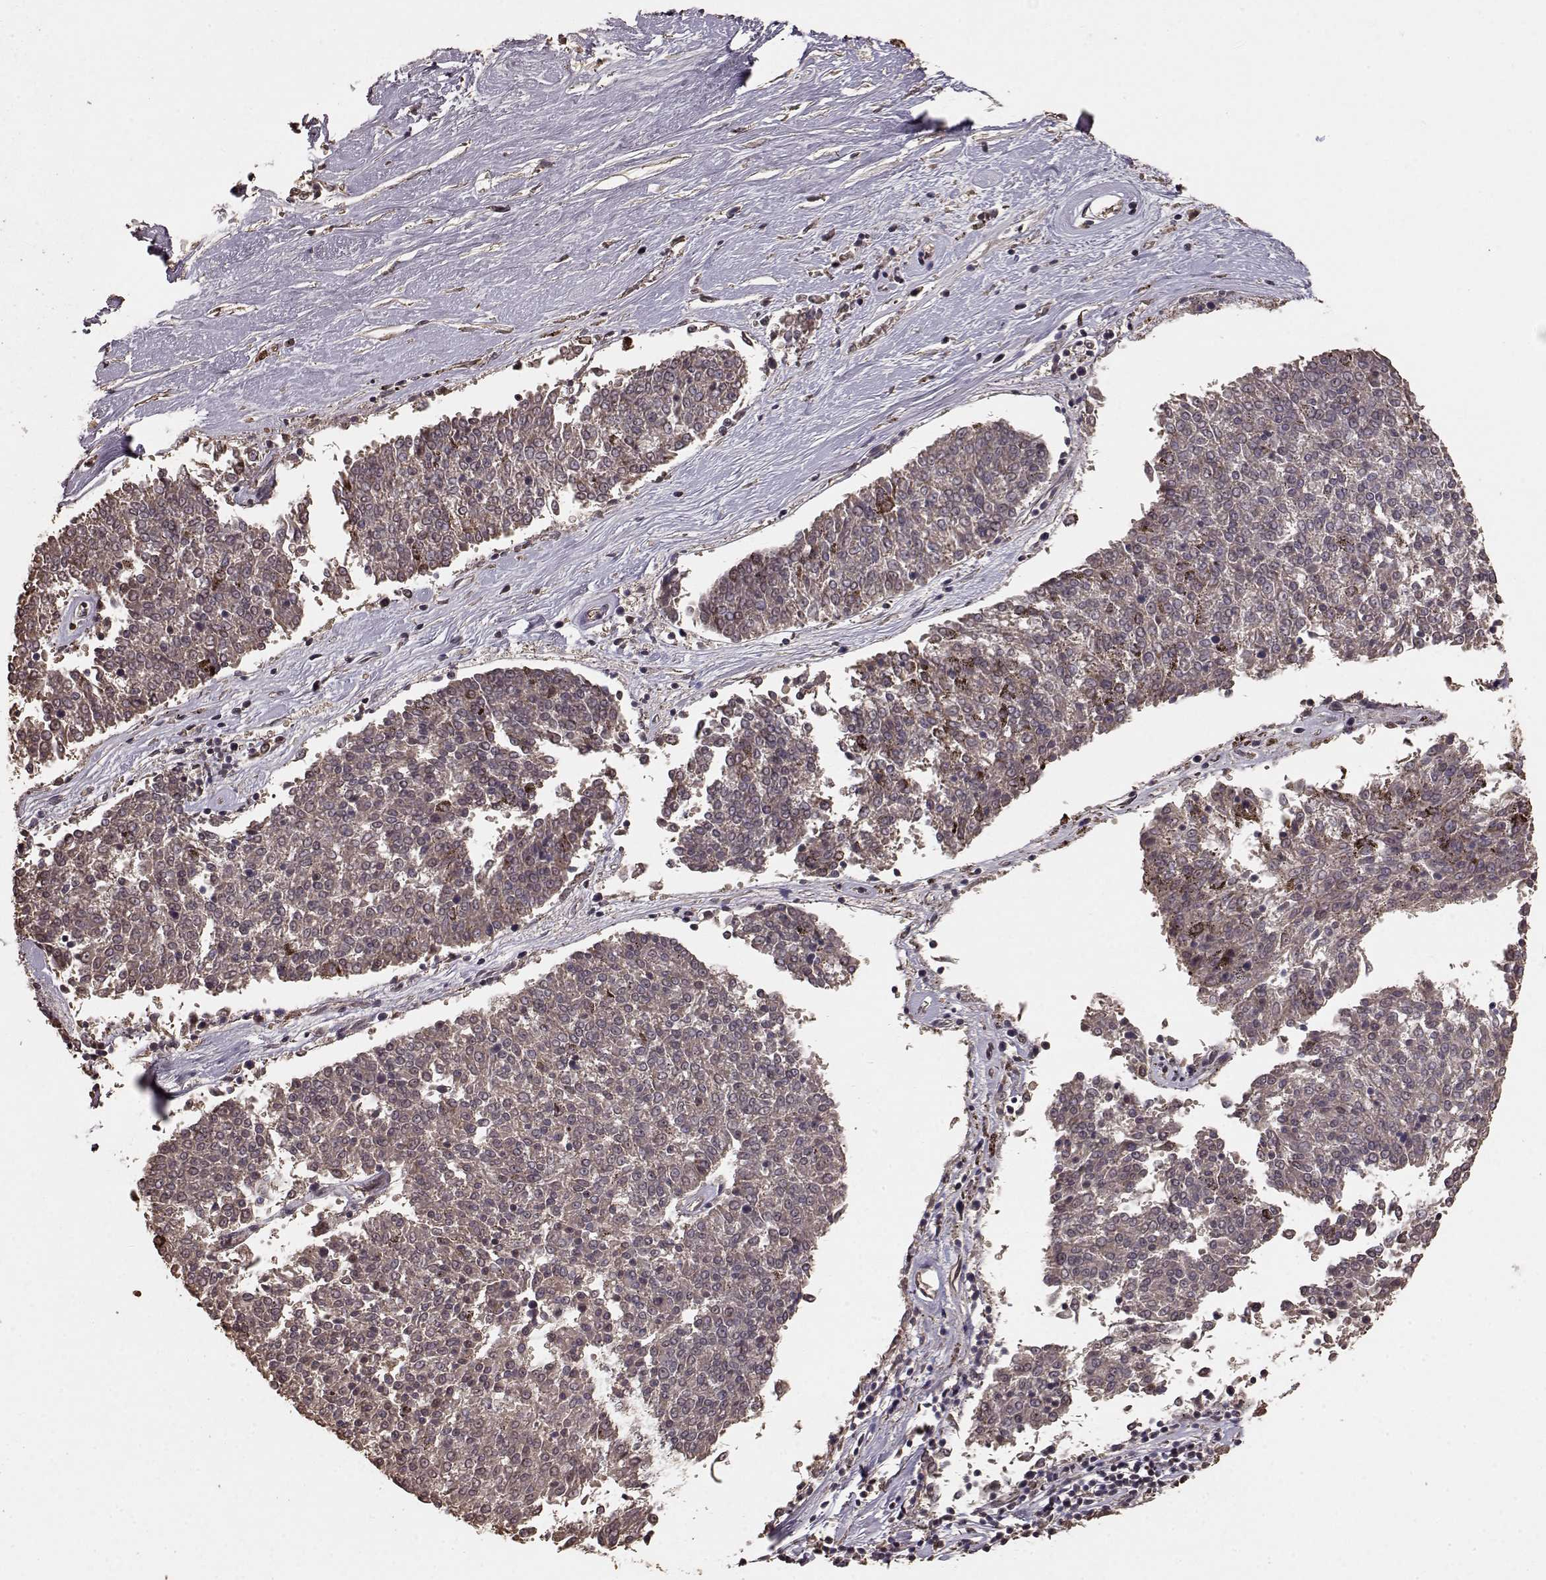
{"staining": {"intensity": "weak", "quantity": "<25%", "location": "cytoplasmic/membranous"}, "tissue": "melanoma", "cell_type": "Tumor cells", "image_type": "cancer", "snomed": [{"axis": "morphology", "description": "Malignant melanoma, NOS"}, {"axis": "topography", "description": "Skin"}], "caption": "Tumor cells show no significant expression in melanoma.", "gene": "USP15", "patient": {"sex": "female", "age": 72}}